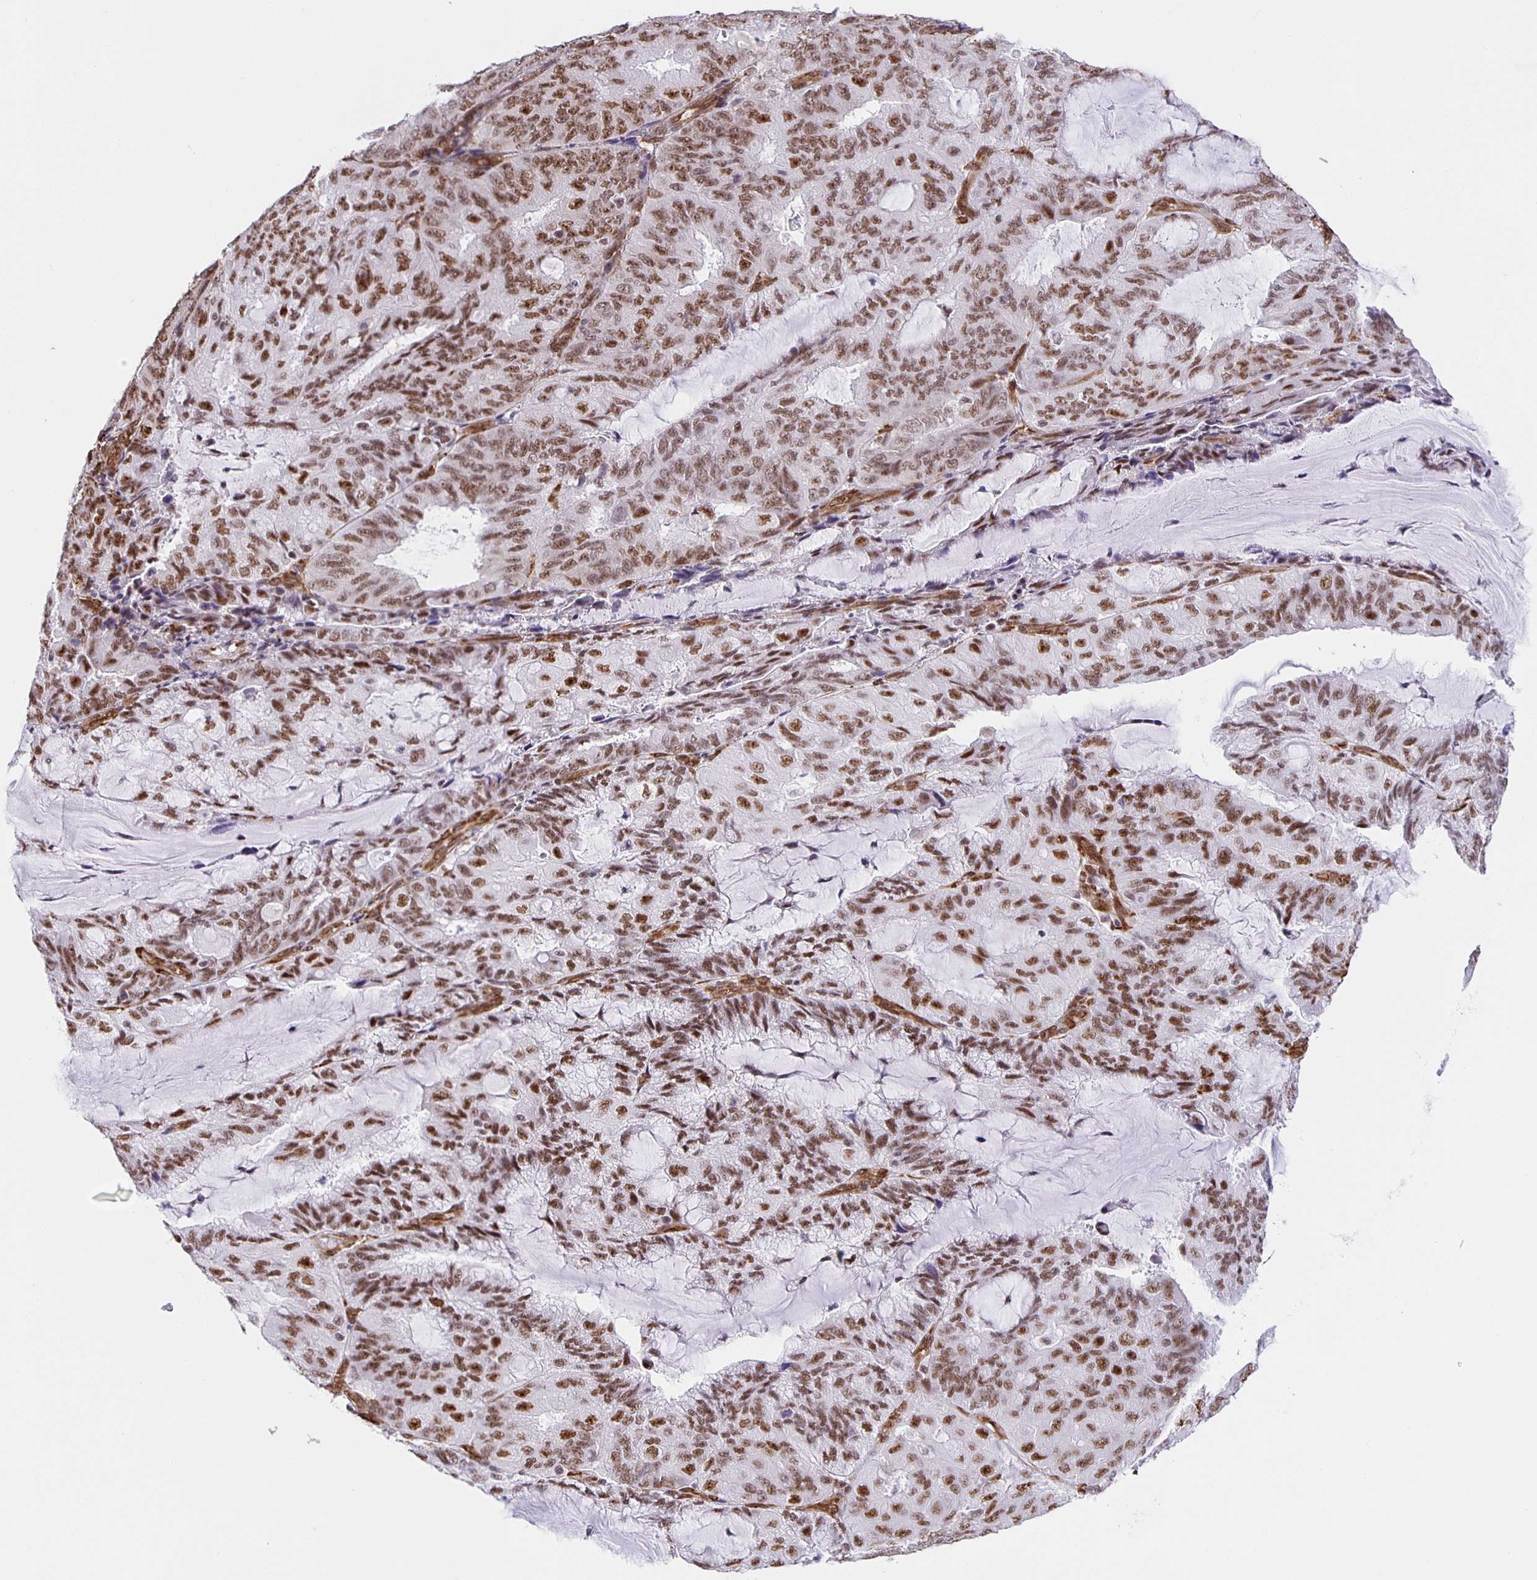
{"staining": {"intensity": "moderate", "quantity": ">75%", "location": "nuclear"}, "tissue": "endometrial cancer", "cell_type": "Tumor cells", "image_type": "cancer", "snomed": [{"axis": "morphology", "description": "Adenocarcinoma, NOS"}, {"axis": "topography", "description": "Endometrium"}], "caption": "Human endometrial cancer (adenocarcinoma) stained with a protein marker reveals moderate staining in tumor cells.", "gene": "ZRANB2", "patient": {"sex": "female", "age": 81}}